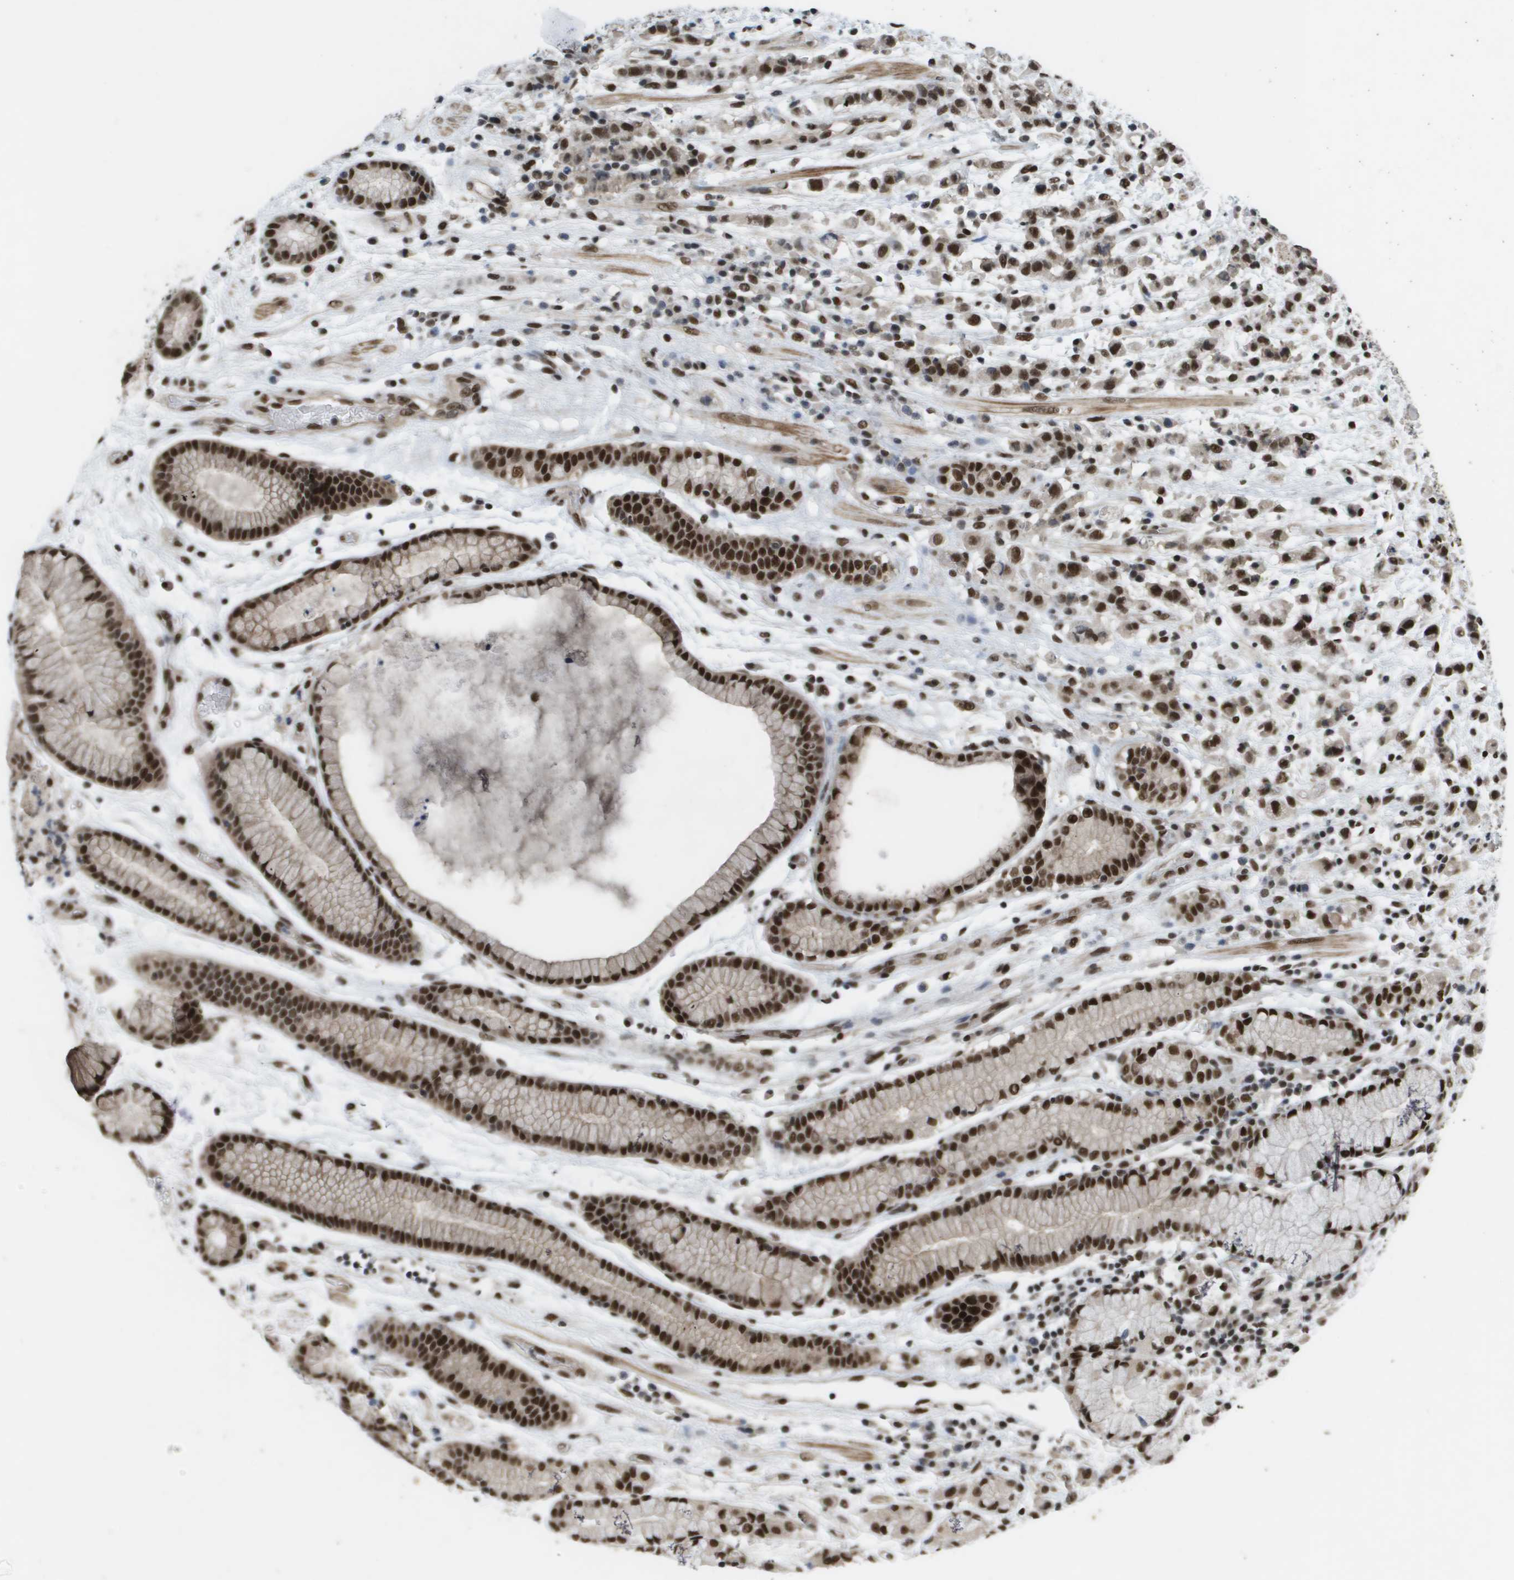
{"staining": {"intensity": "strong", "quantity": ">75%", "location": "nuclear"}, "tissue": "stomach cancer", "cell_type": "Tumor cells", "image_type": "cancer", "snomed": [{"axis": "morphology", "description": "Adenocarcinoma, NOS"}, {"axis": "topography", "description": "Stomach, lower"}], "caption": "Human adenocarcinoma (stomach) stained for a protein (brown) displays strong nuclear positive expression in about >75% of tumor cells.", "gene": "CDT1", "patient": {"sex": "male", "age": 88}}